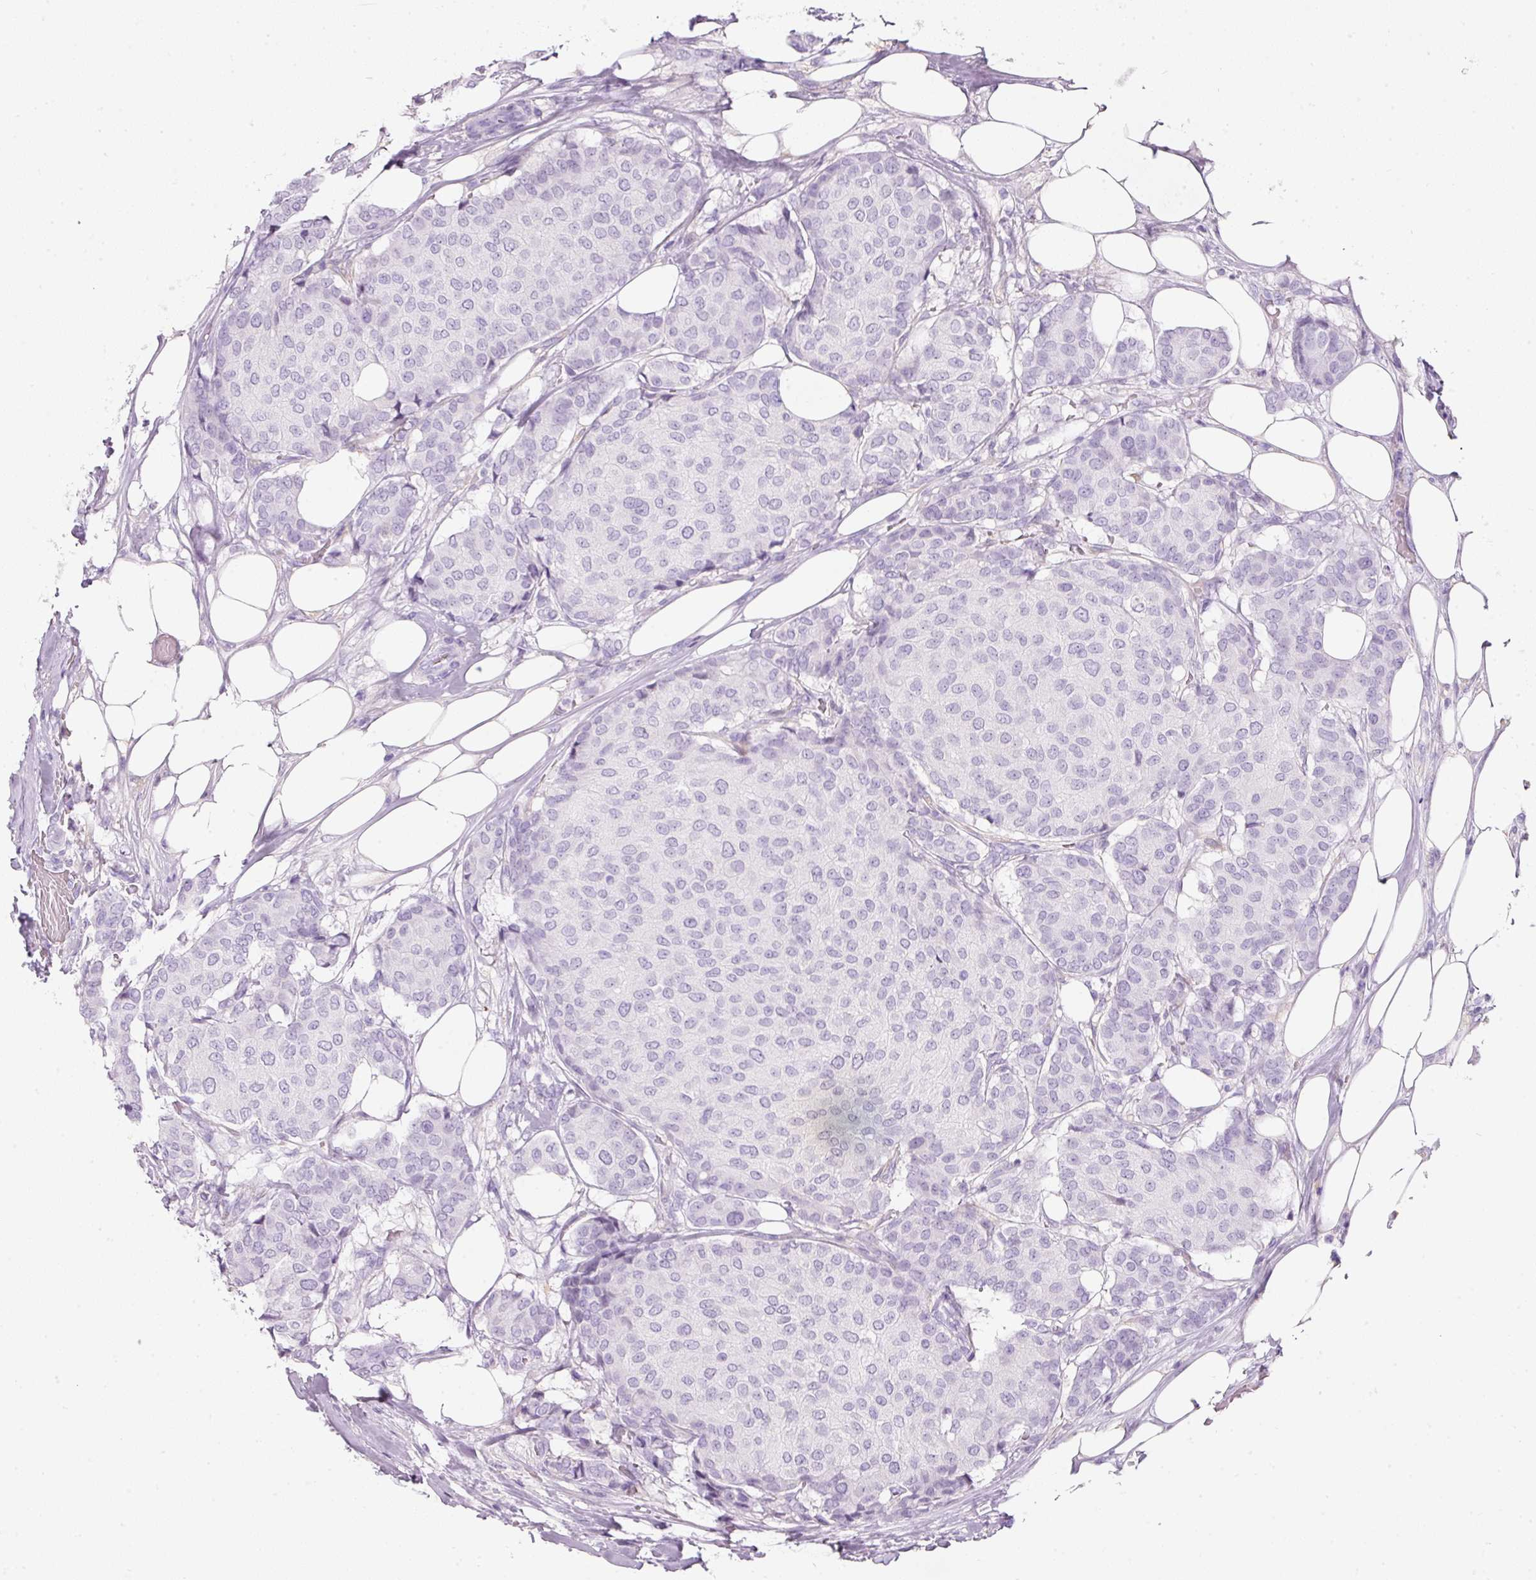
{"staining": {"intensity": "negative", "quantity": "none", "location": "none"}, "tissue": "breast cancer", "cell_type": "Tumor cells", "image_type": "cancer", "snomed": [{"axis": "morphology", "description": "Duct carcinoma"}, {"axis": "topography", "description": "Breast"}], "caption": "Tumor cells are negative for brown protein staining in breast intraductal carcinoma.", "gene": "DNM1", "patient": {"sex": "female", "age": 75}}